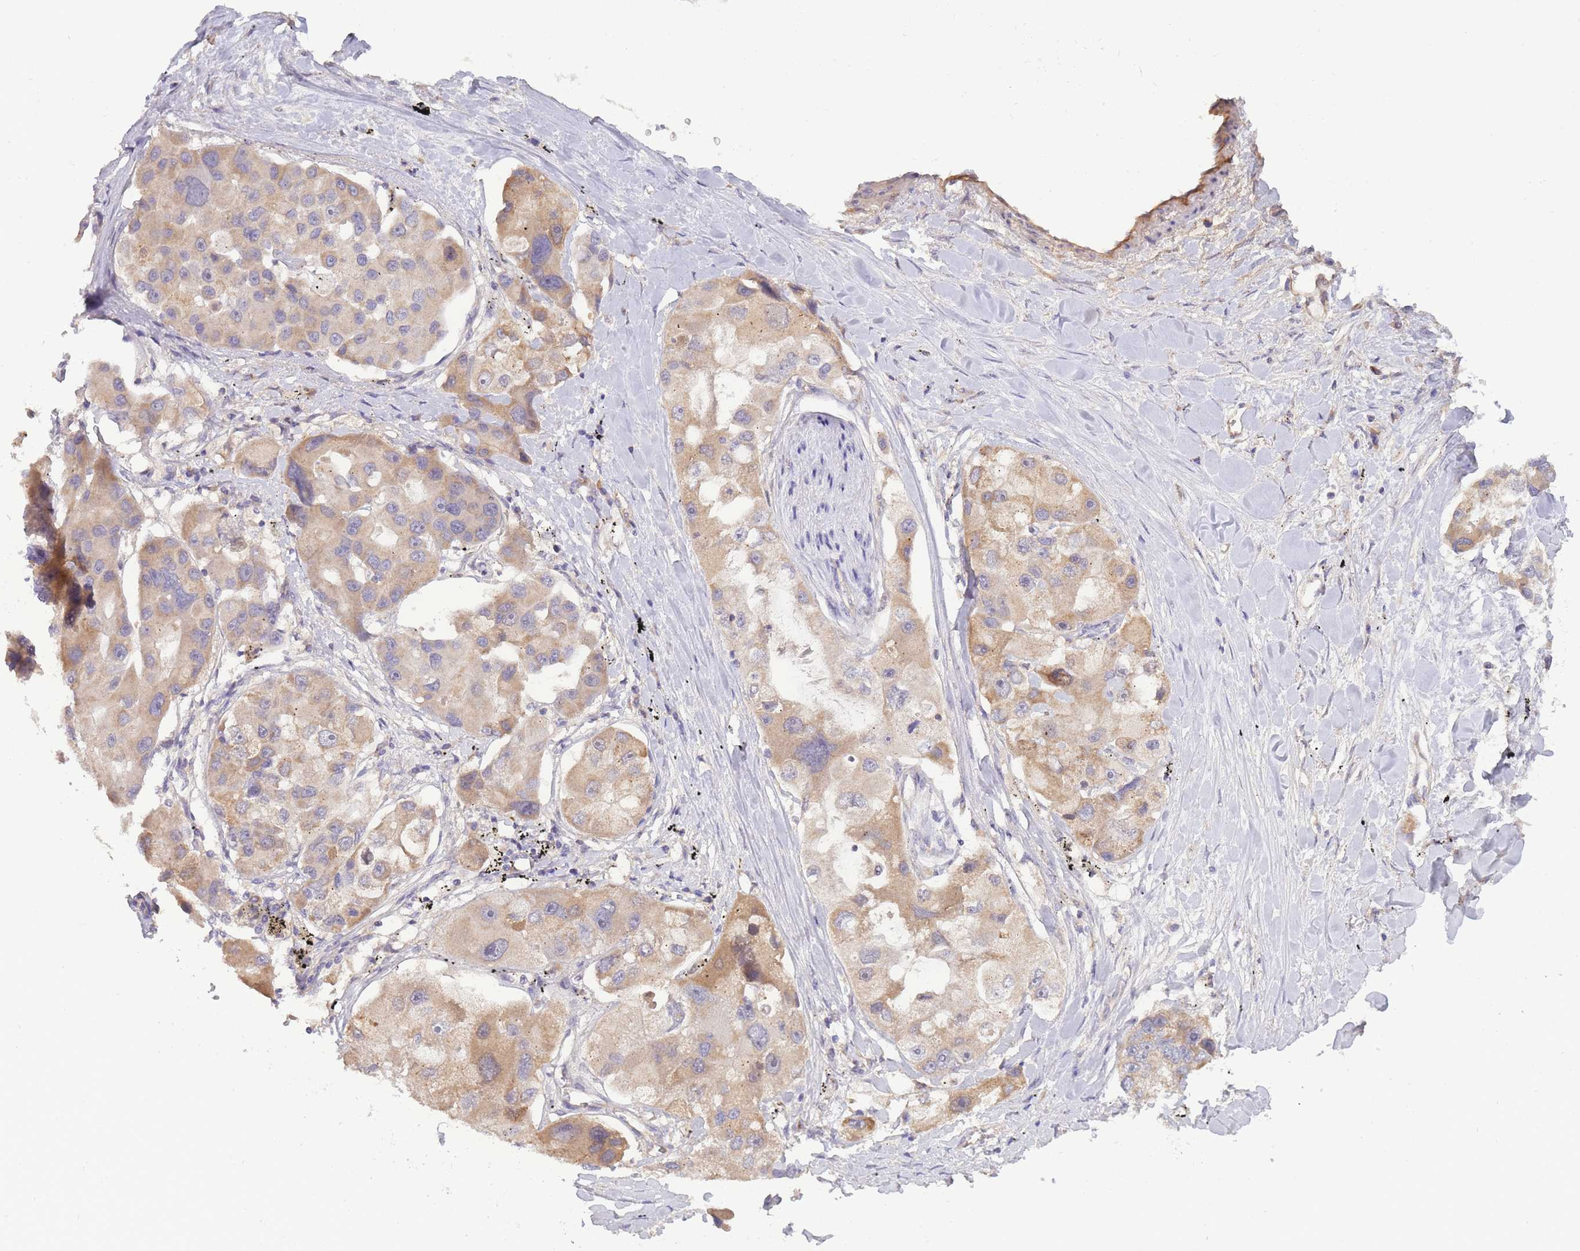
{"staining": {"intensity": "weak", "quantity": "25%-75%", "location": "cytoplasmic/membranous"}, "tissue": "lung cancer", "cell_type": "Tumor cells", "image_type": "cancer", "snomed": [{"axis": "morphology", "description": "Adenocarcinoma, NOS"}, {"axis": "topography", "description": "Lung"}], "caption": "Human adenocarcinoma (lung) stained for a protein (brown) reveals weak cytoplasmic/membranous positive expression in about 25%-75% of tumor cells.", "gene": "NDUFAF5", "patient": {"sex": "female", "age": 54}}